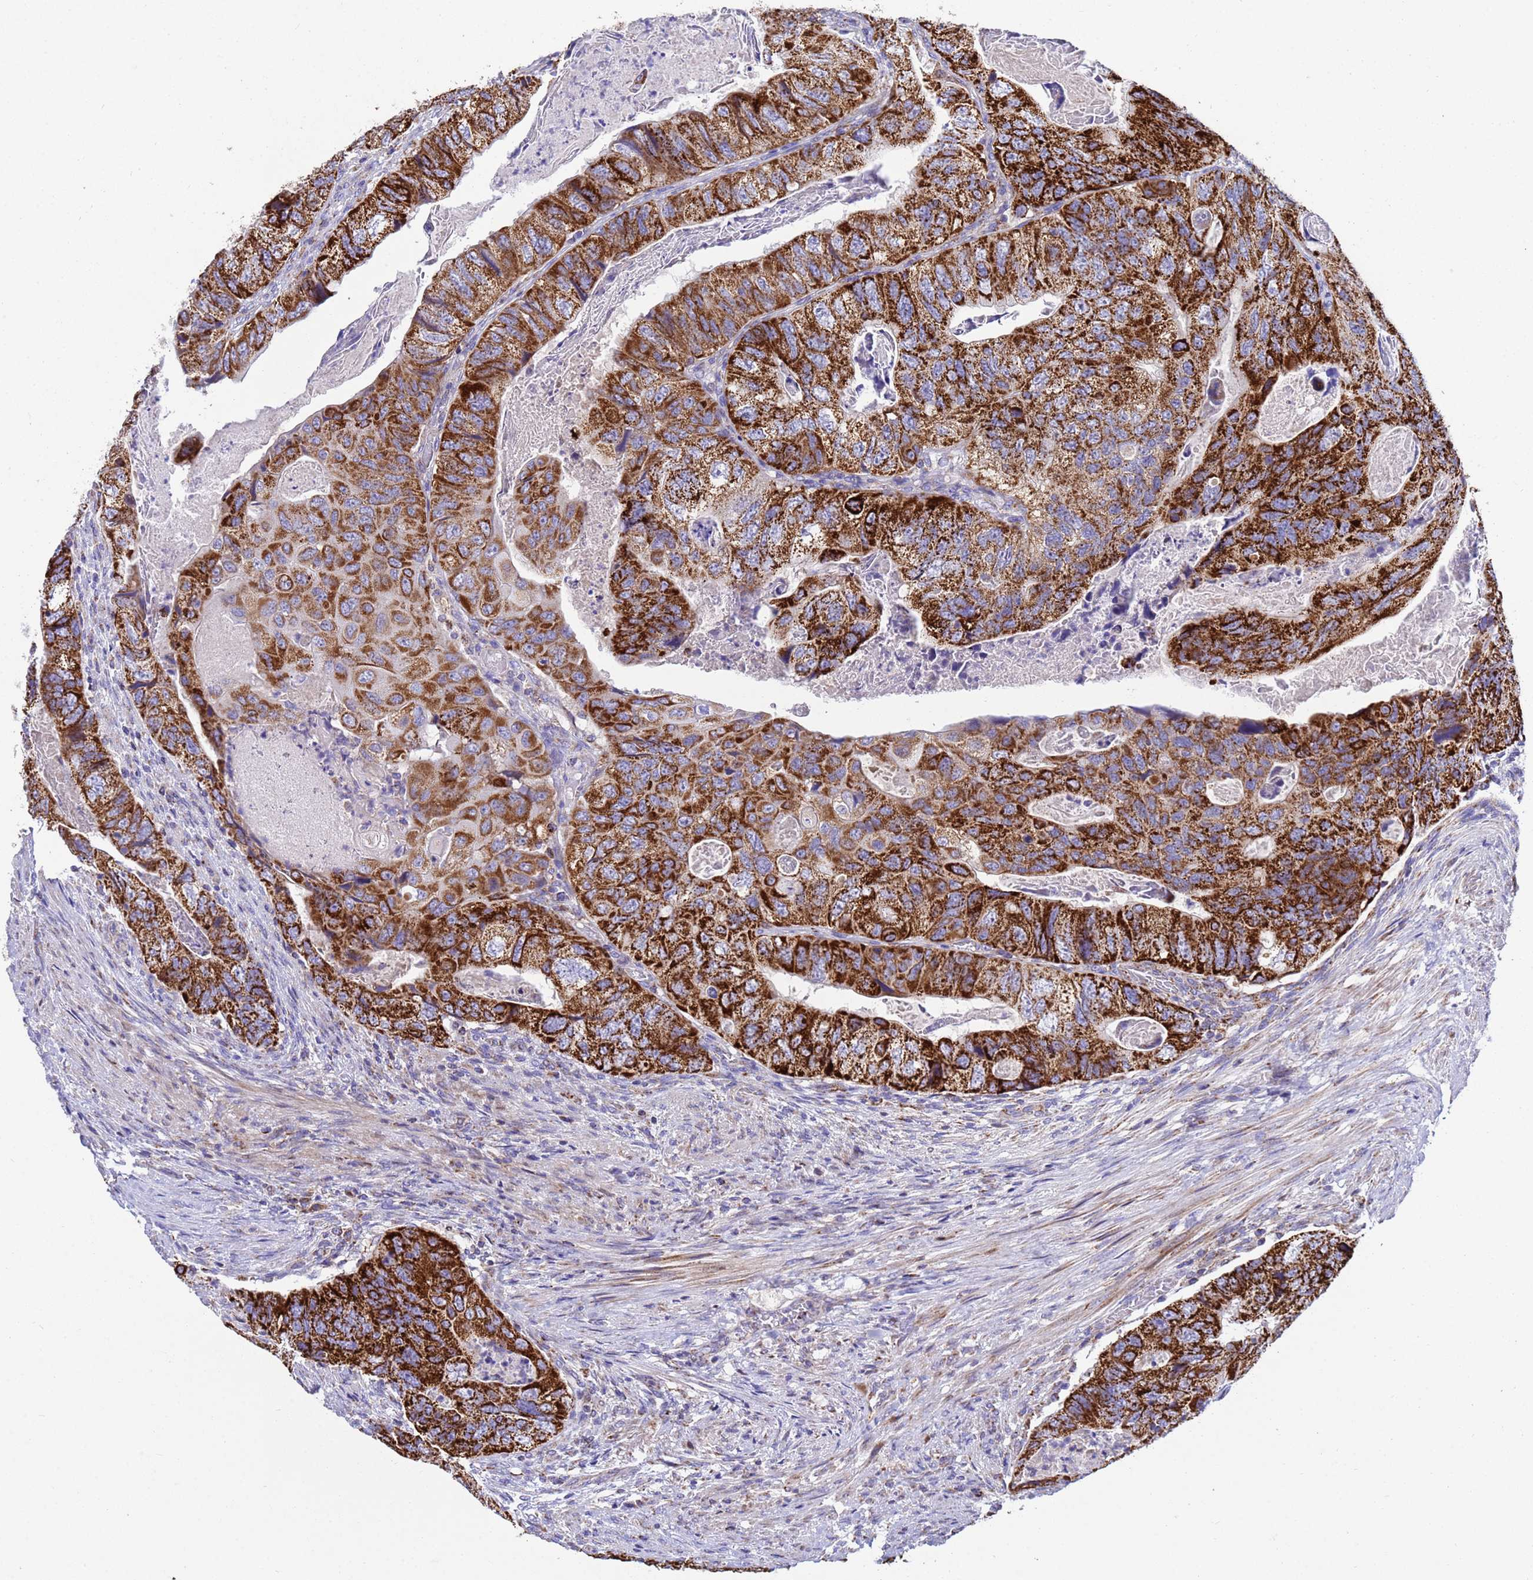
{"staining": {"intensity": "strong", "quantity": ">75%", "location": "cytoplasmic/membranous"}, "tissue": "colorectal cancer", "cell_type": "Tumor cells", "image_type": "cancer", "snomed": [{"axis": "morphology", "description": "Adenocarcinoma, NOS"}, {"axis": "topography", "description": "Rectum"}], "caption": "Protein staining of colorectal adenocarcinoma tissue demonstrates strong cytoplasmic/membranous staining in about >75% of tumor cells. The staining is performed using DAB (3,3'-diaminobenzidine) brown chromogen to label protein expression. The nuclei are counter-stained blue using hematoxylin.", "gene": "TUBGCP3", "patient": {"sex": "male", "age": 63}}